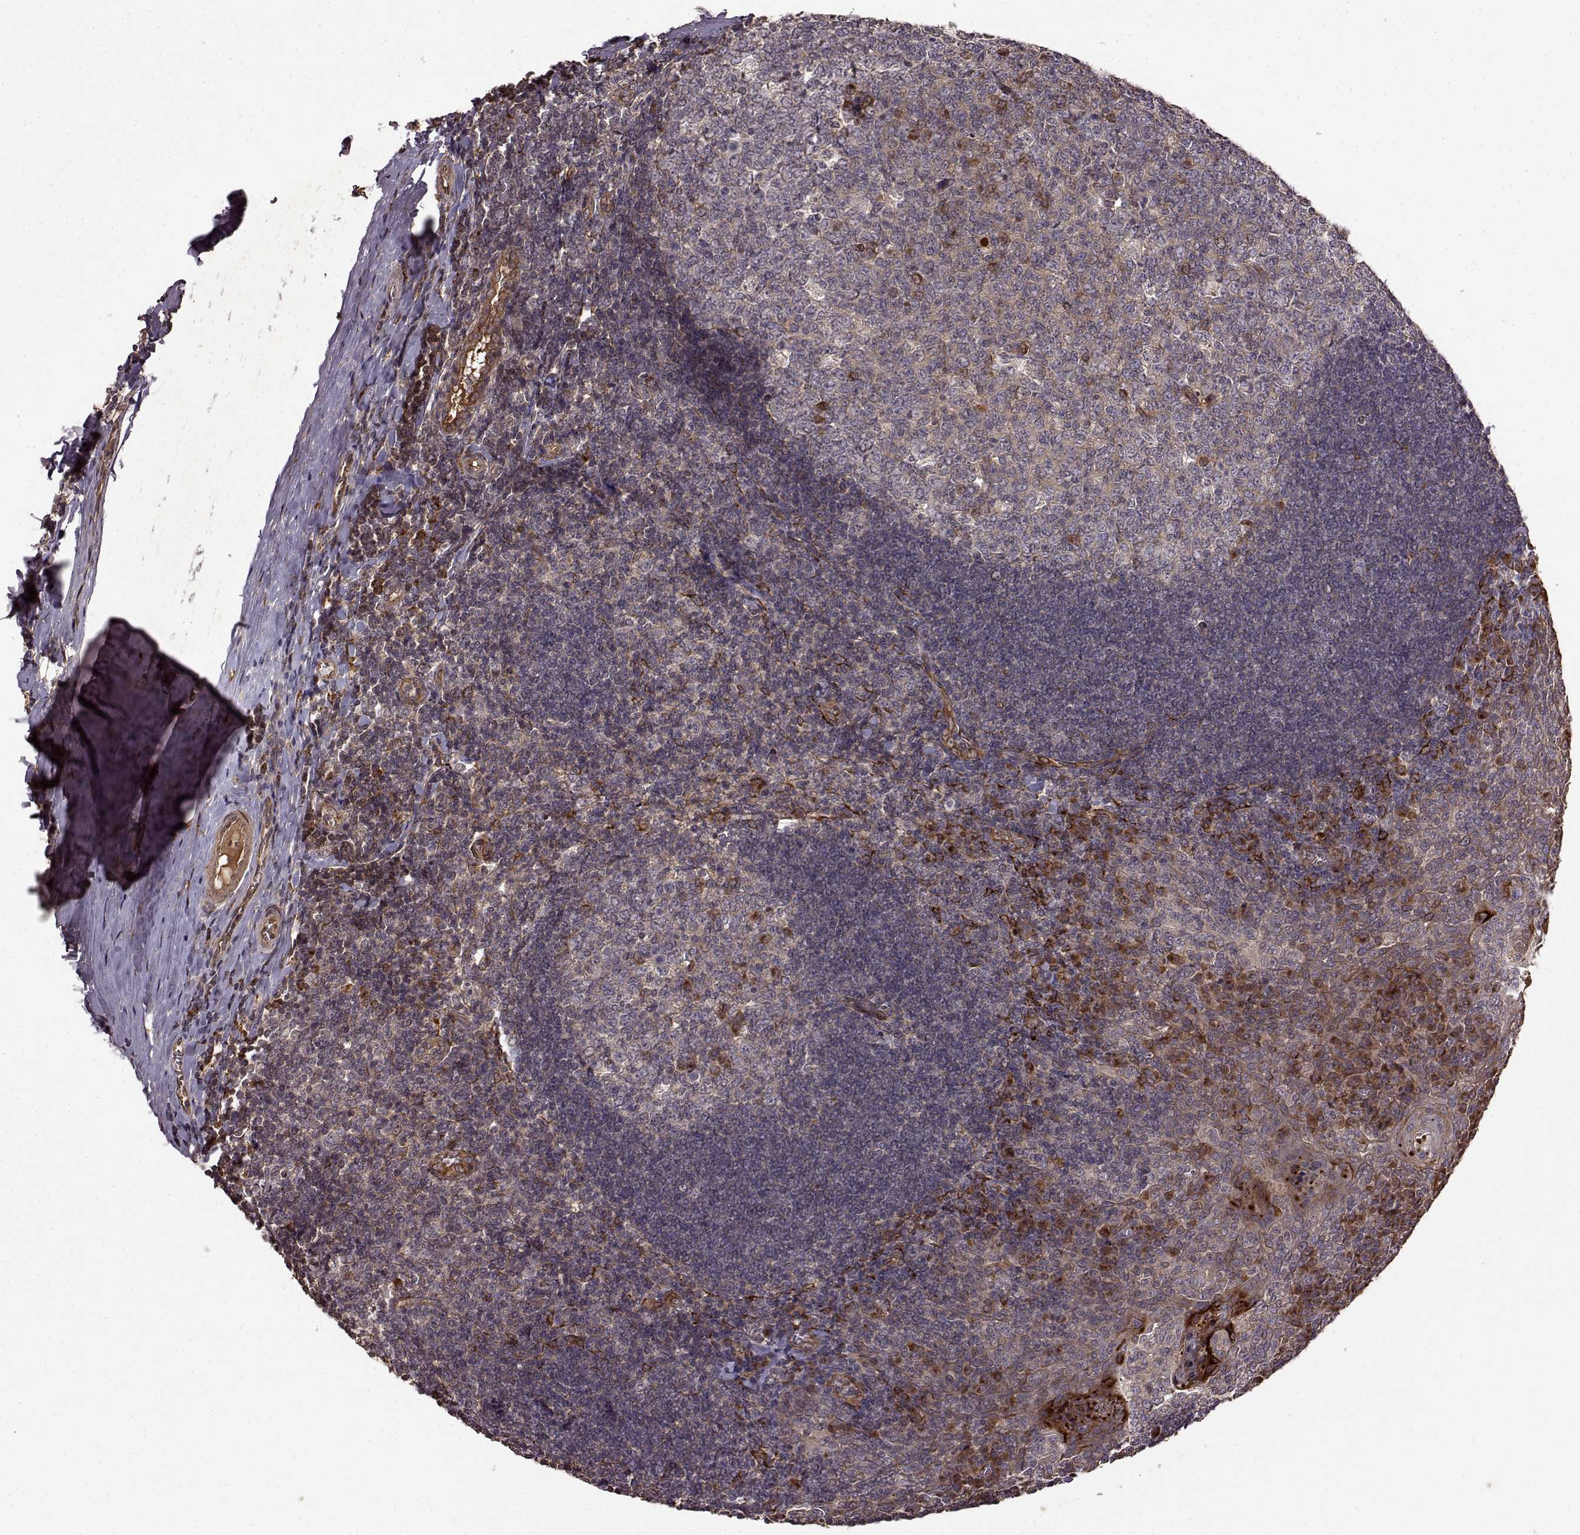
{"staining": {"intensity": "strong", "quantity": "<25%", "location": "cytoplasmic/membranous"}, "tissue": "tonsil", "cell_type": "Germinal center cells", "image_type": "normal", "snomed": [{"axis": "morphology", "description": "Normal tissue, NOS"}, {"axis": "topography", "description": "Tonsil"}], "caption": "Immunohistochemical staining of benign tonsil displays <25% levels of strong cytoplasmic/membranous protein expression in about <25% of germinal center cells. The protein is shown in brown color, while the nuclei are stained blue.", "gene": "FSTL1", "patient": {"sex": "female", "age": 12}}